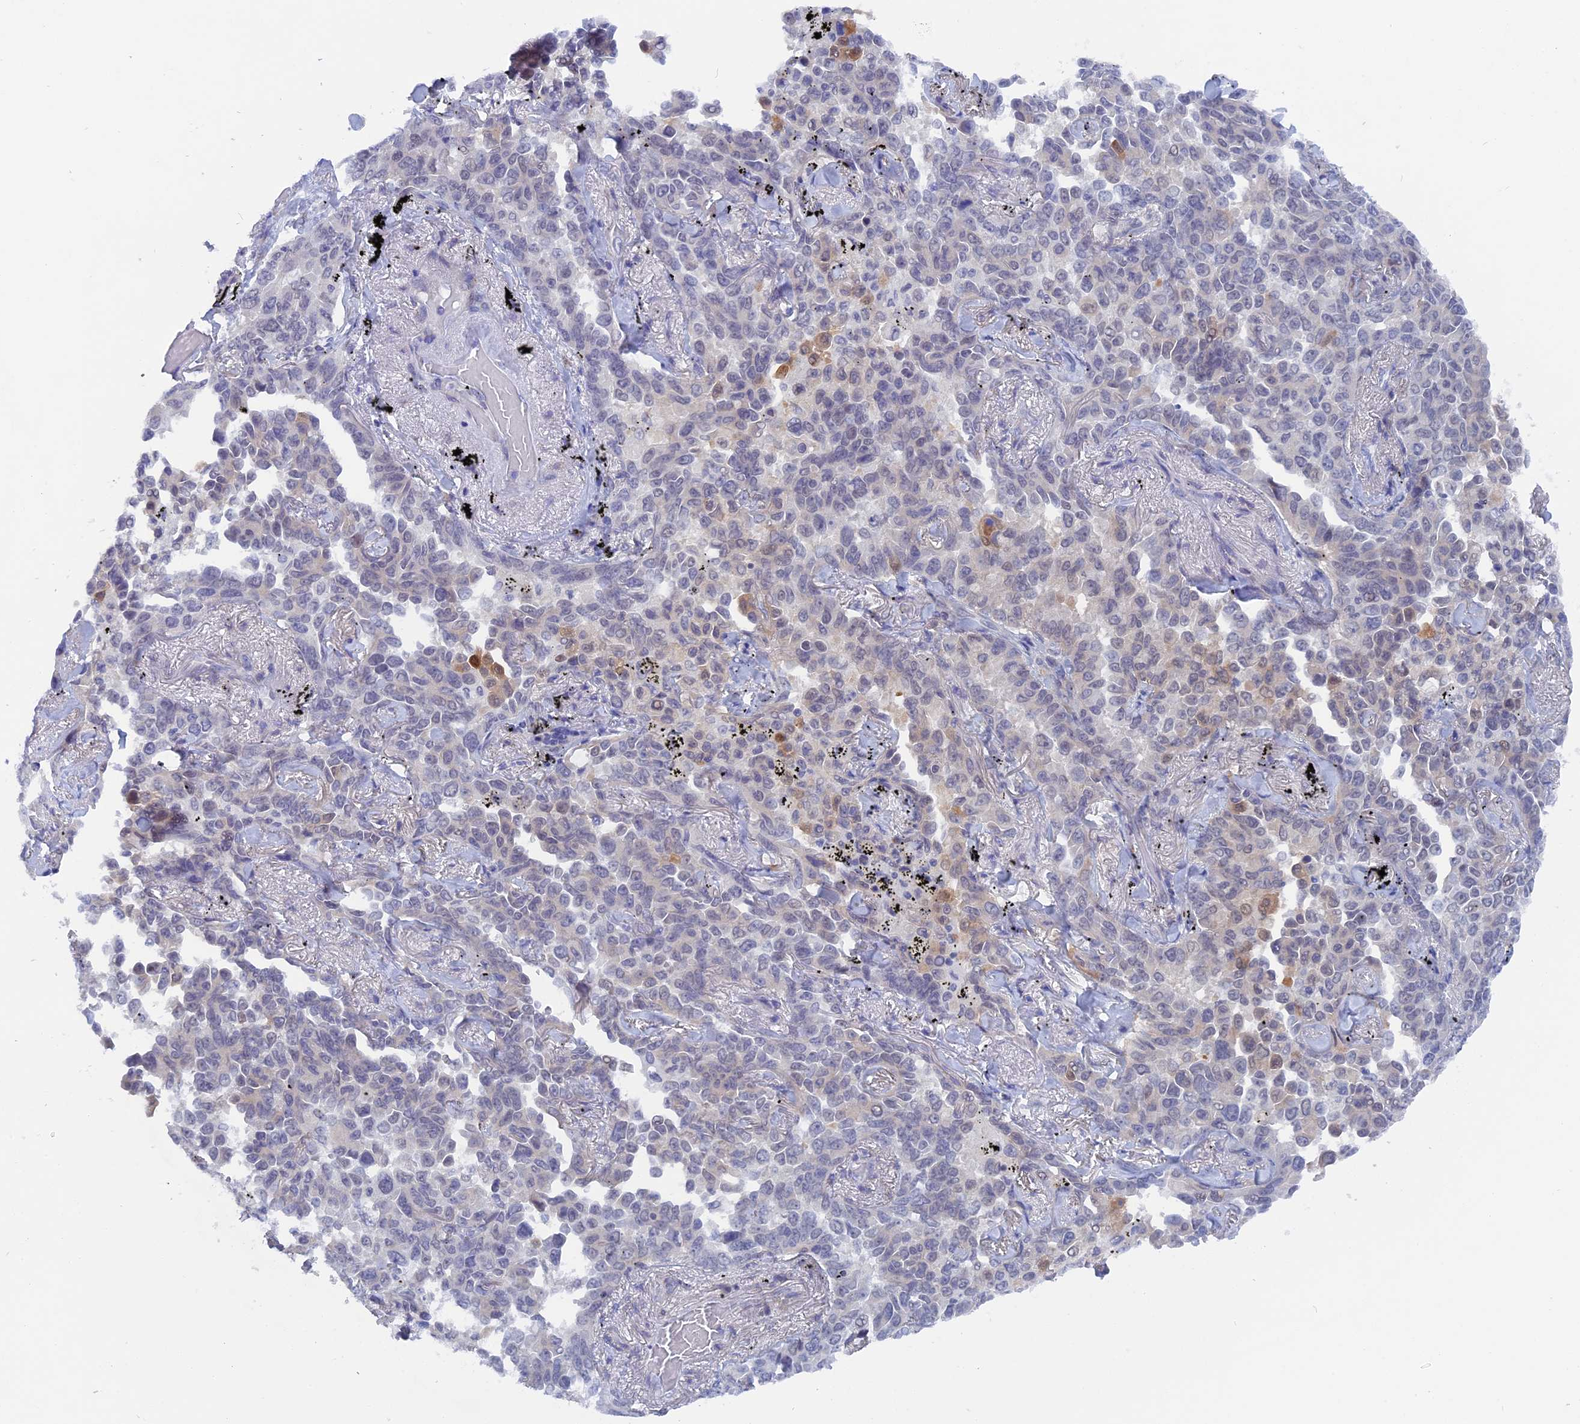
{"staining": {"intensity": "weak", "quantity": "<25%", "location": "cytoplasmic/membranous"}, "tissue": "lung cancer", "cell_type": "Tumor cells", "image_type": "cancer", "snomed": [{"axis": "morphology", "description": "Adenocarcinoma, NOS"}, {"axis": "topography", "description": "Lung"}], "caption": "Photomicrograph shows no significant protein positivity in tumor cells of lung cancer.", "gene": "DACT3", "patient": {"sex": "female", "age": 67}}